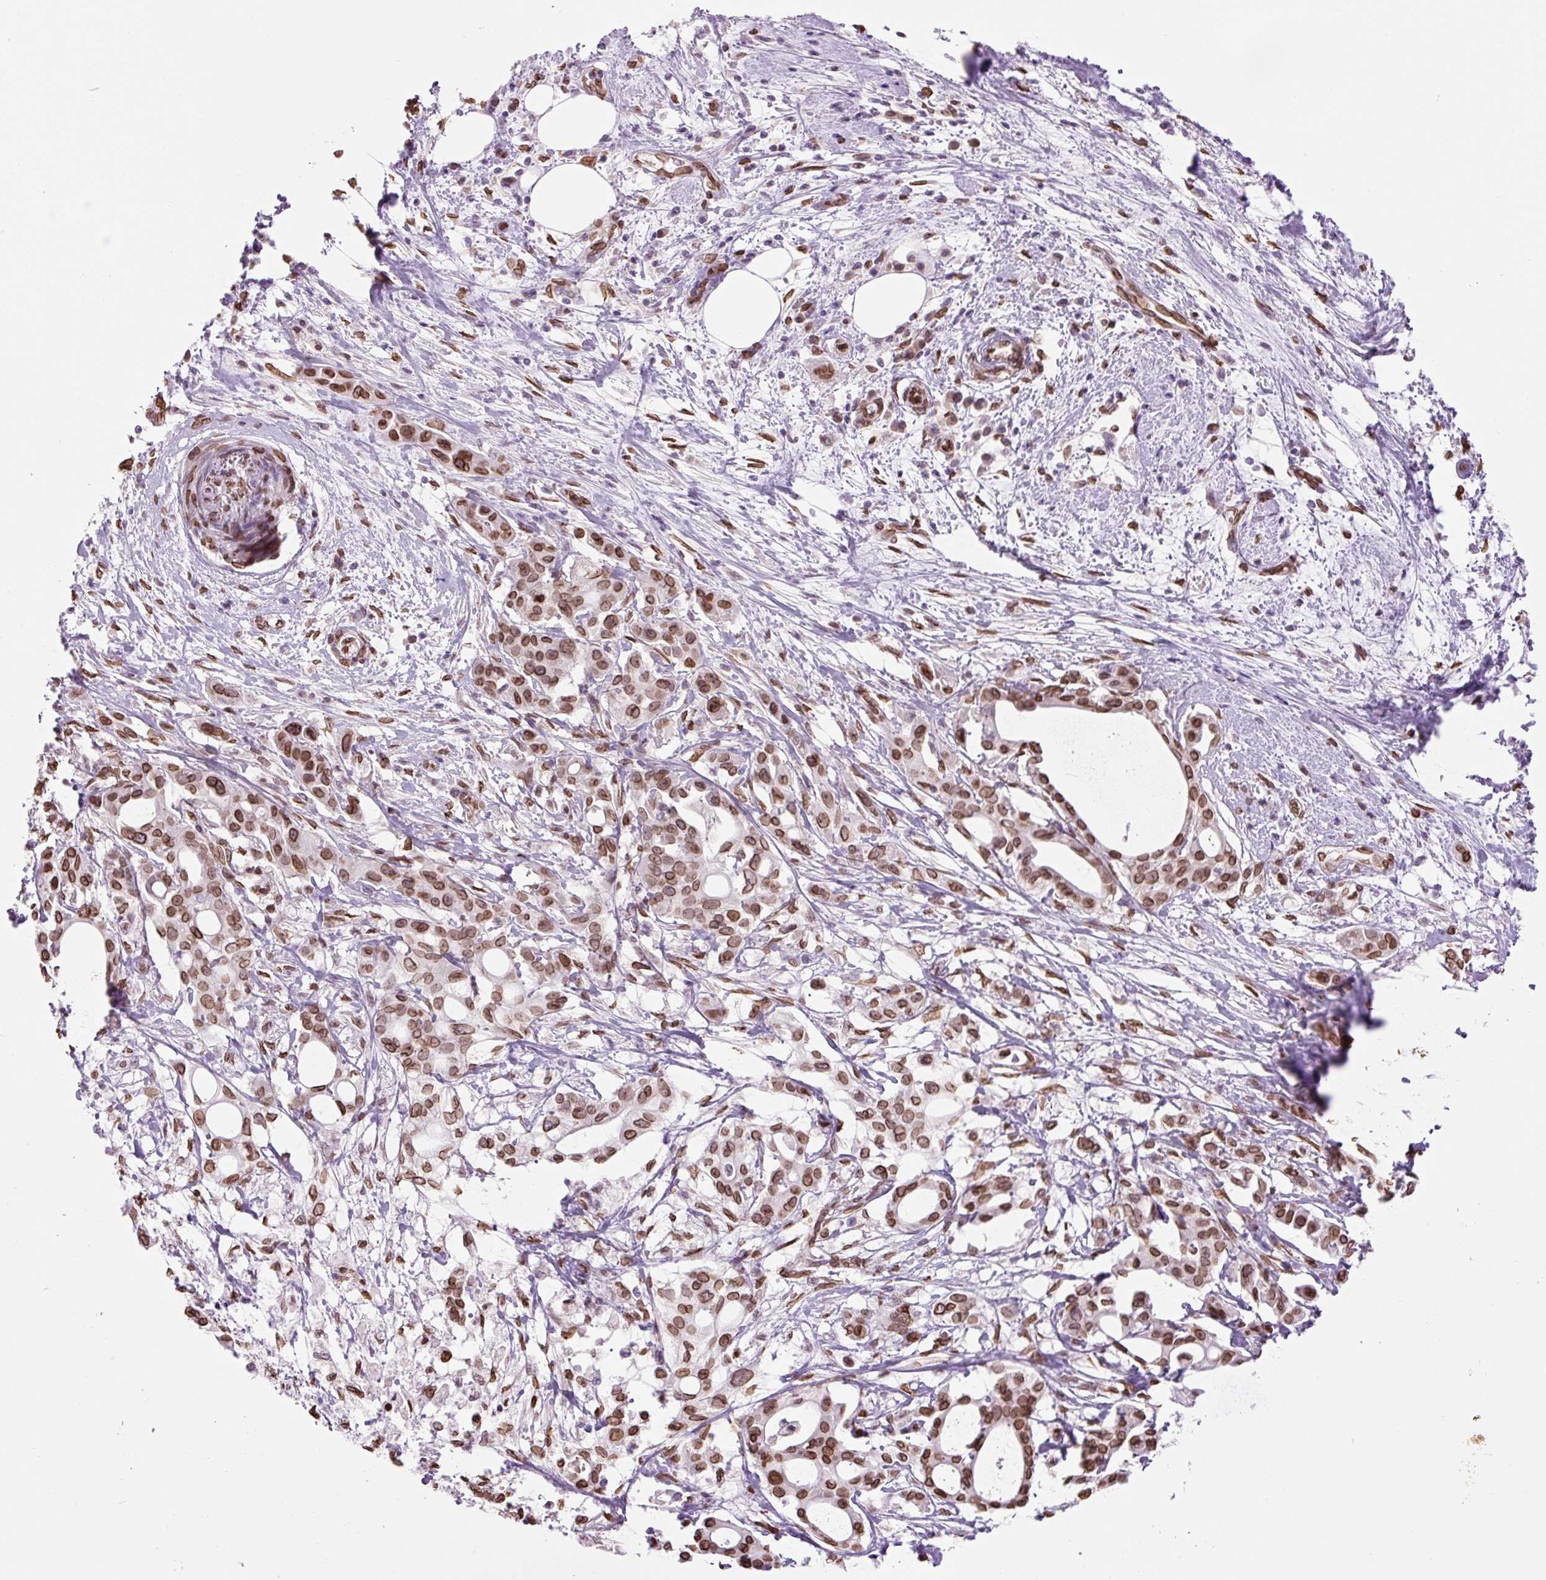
{"staining": {"intensity": "moderate", "quantity": ">75%", "location": "cytoplasmic/membranous,nuclear"}, "tissue": "pancreatic cancer", "cell_type": "Tumor cells", "image_type": "cancer", "snomed": [{"axis": "morphology", "description": "Adenocarcinoma, NOS"}, {"axis": "topography", "description": "Pancreas"}], "caption": "The photomicrograph displays staining of pancreatic adenocarcinoma, revealing moderate cytoplasmic/membranous and nuclear protein expression (brown color) within tumor cells.", "gene": "ZNF224", "patient": {"sex": "female", "age": 68}}